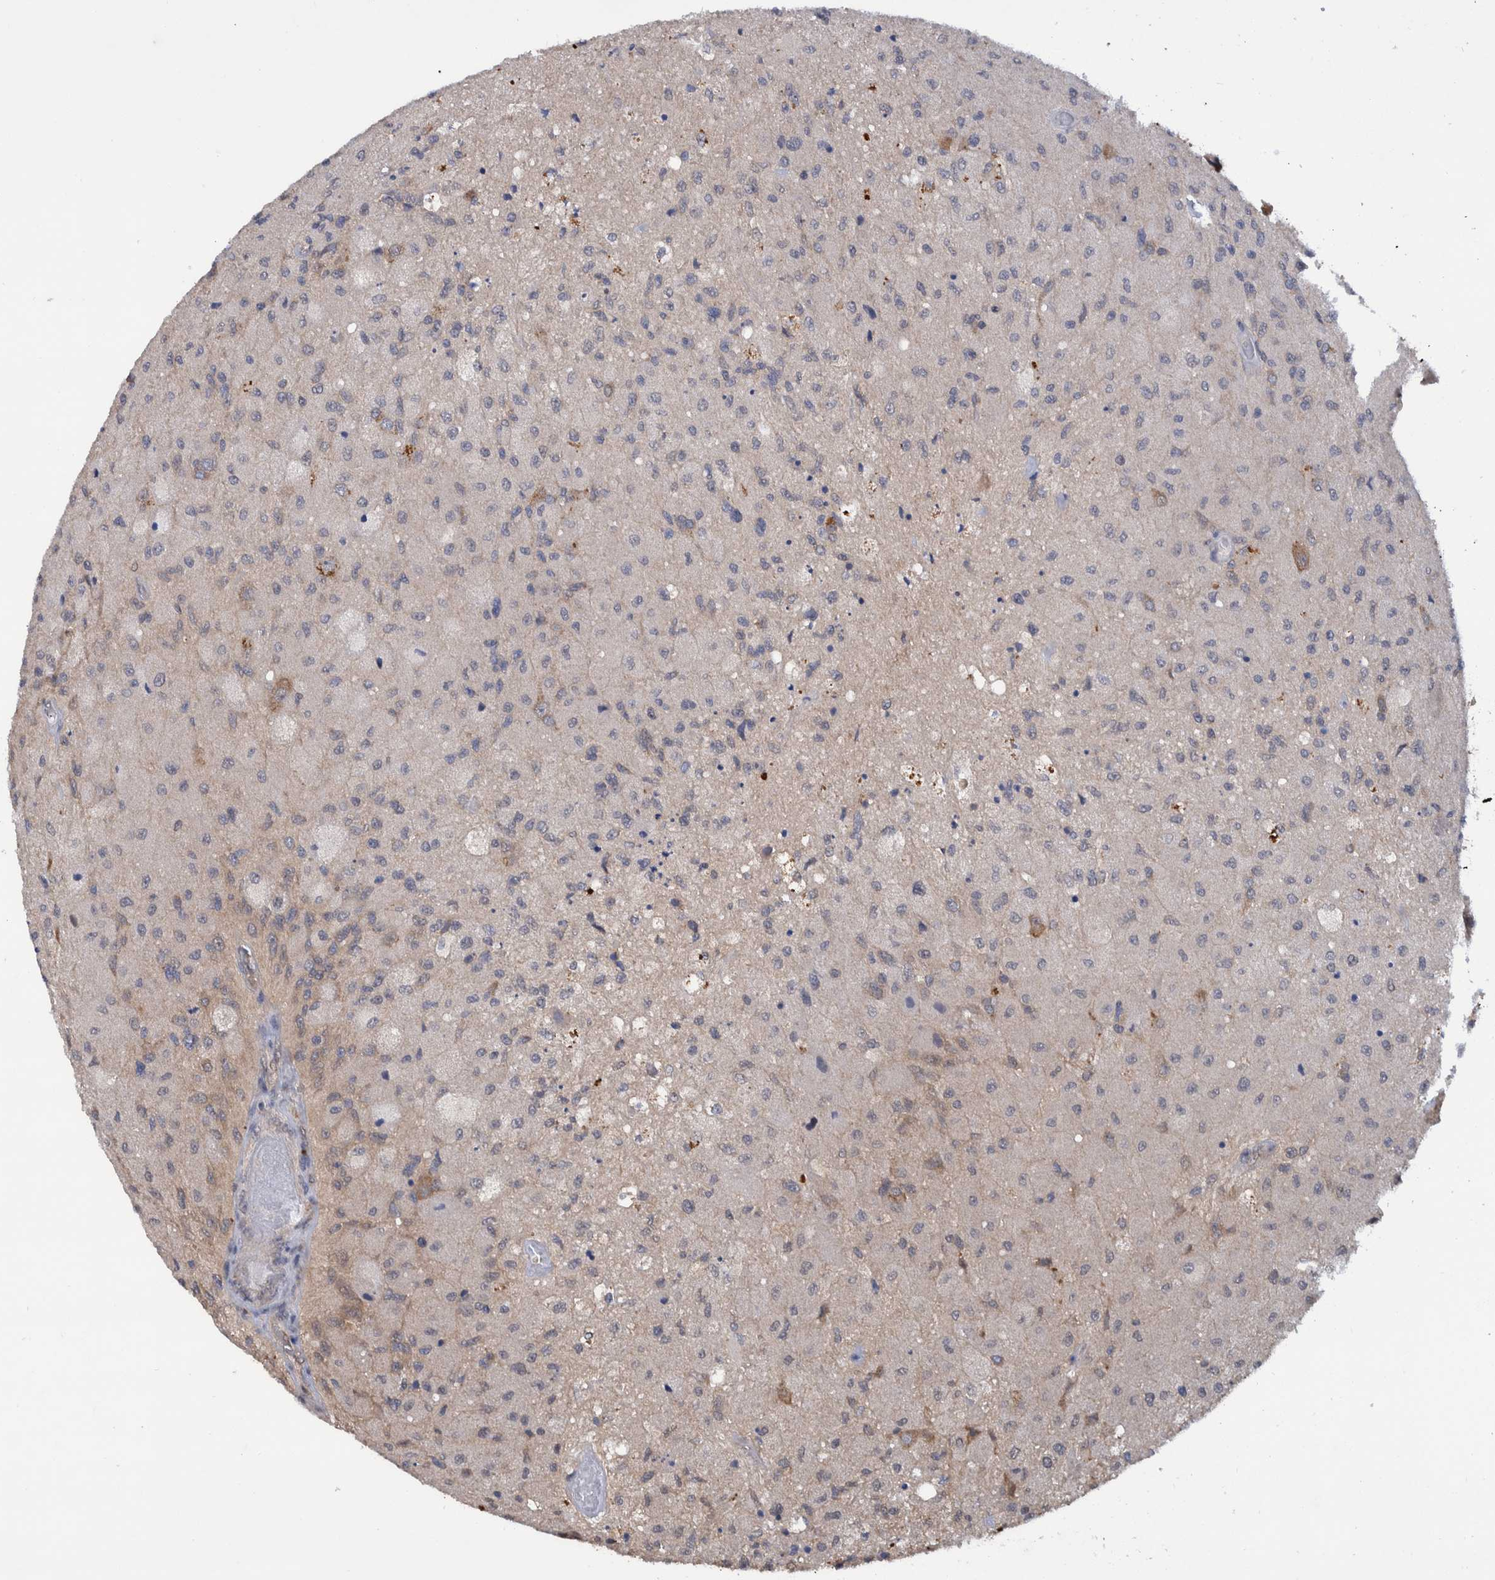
{"staining": {"intensity": "negative", "quantity": "none", "location": "none"}, "tissue": "glioma", "cell_type": "Tumor cells", "image_type": "cancer", "snomed": [{"axis": "morphology", "description": "Normal tissue, NOS"}, {"axis": "morphology", "description": "Glioma, malignant, High grade"}, {"axis": "topography", "description": "Cerebral cortex"}], "caption": "The photomicrograph demonstrates no significant expression in tumor cells of glioma.", "gene": "PLPBP", "patient": {"sex": "male", "age": 77}}